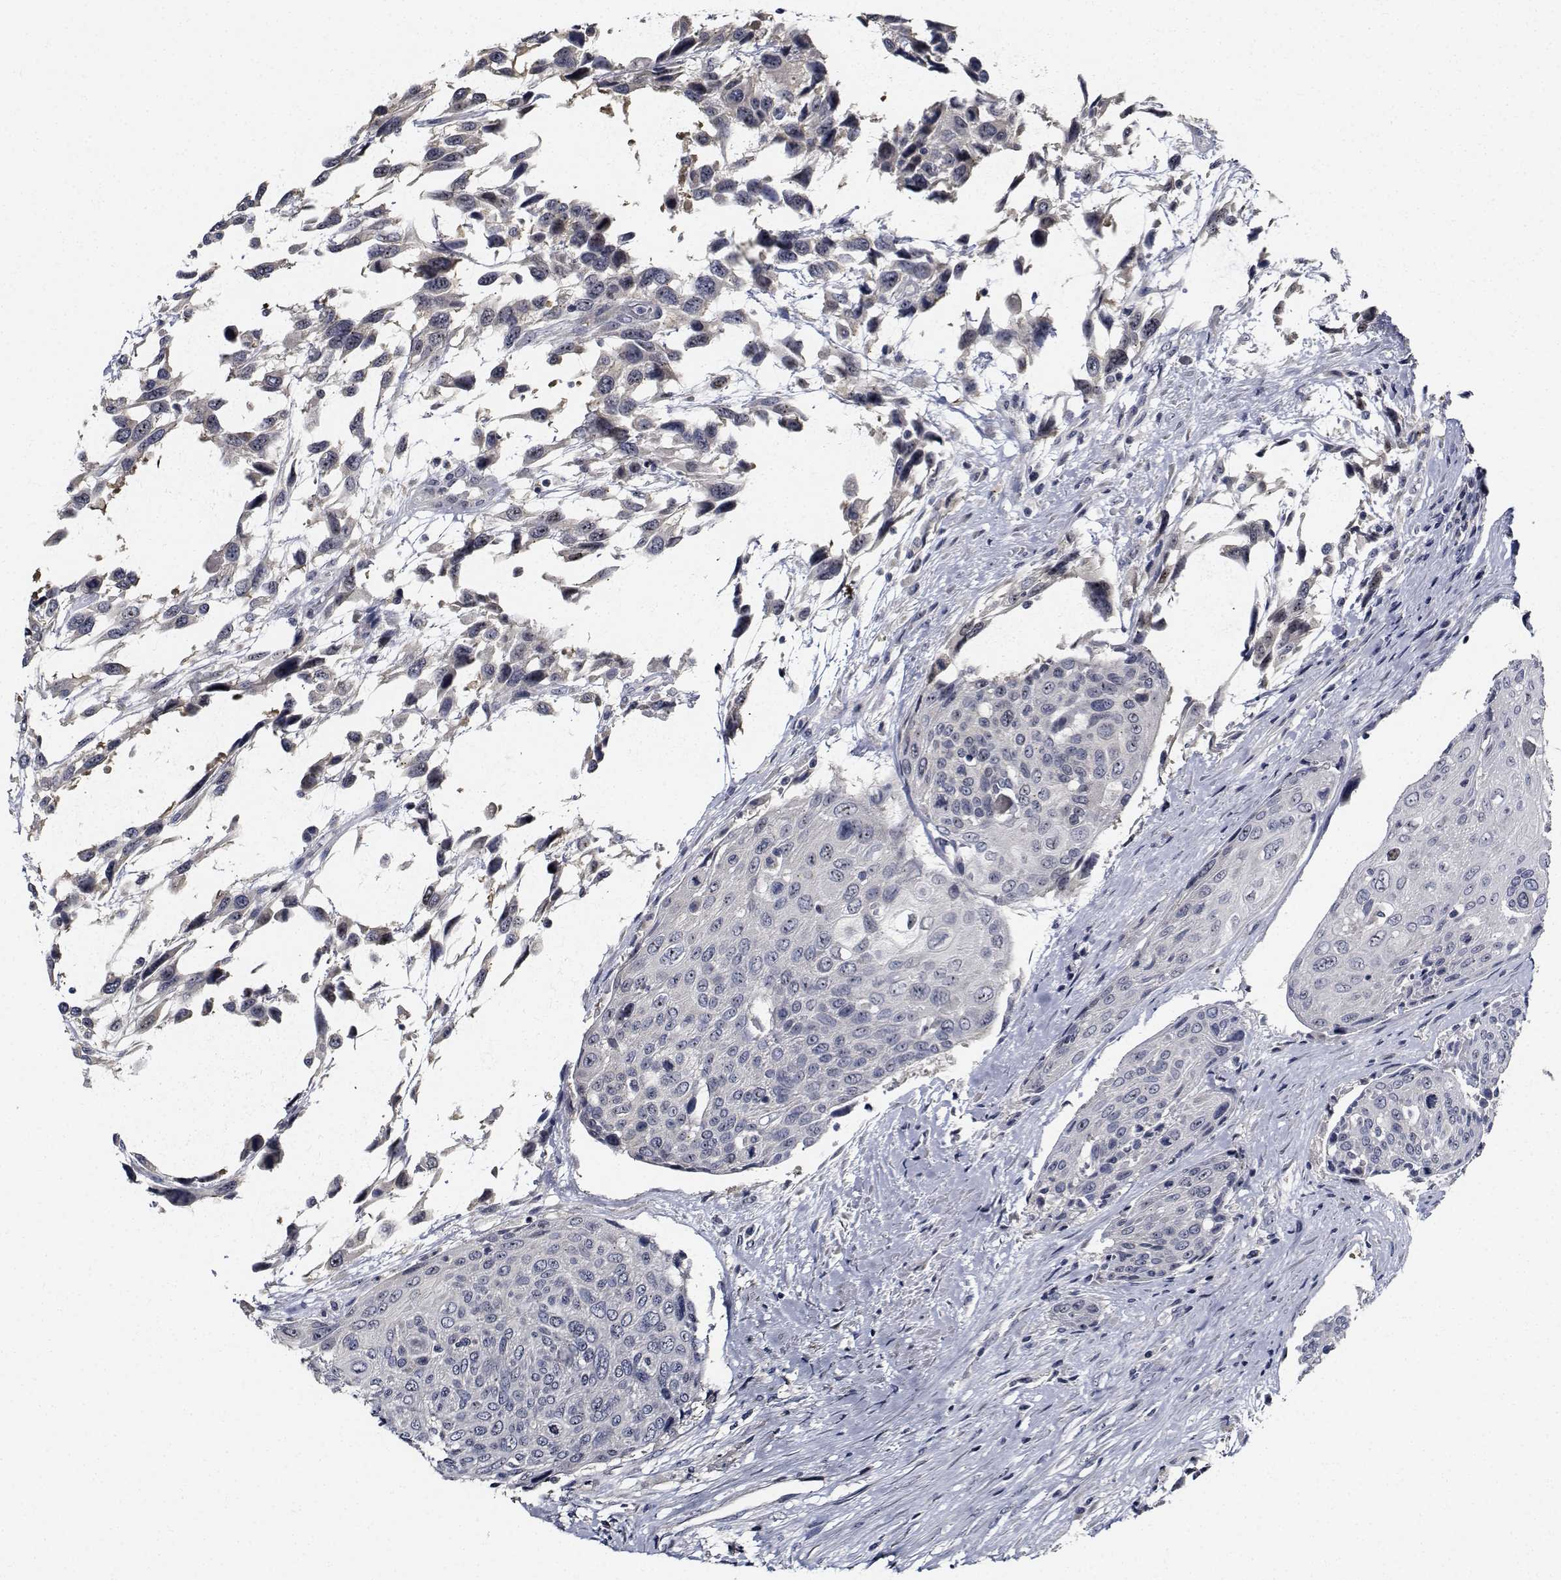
{"staining": {"intensity": "negative", "quantity": "none", "location": "none"}, "tissue": "urothelial cancer", "cell_type": "Tumor cells", "image_type": "cancer", "snomed": [{"axis": "morphology", "description": "Urothelial carcinoma, High grade"}, {"axis": "topography", "description": "Urinary bladder"}], "caption": "Immunohistochemistry histopathology image of human high-grade urothelial carcinoma stained for a protein (brown), which demonstrates no expression in tumor cells. (Immunohistochemistry (ihc), brightfield microscopy, high magnification).", "gene": "NVL", "patient": {"sex": "female", "age": 70}}